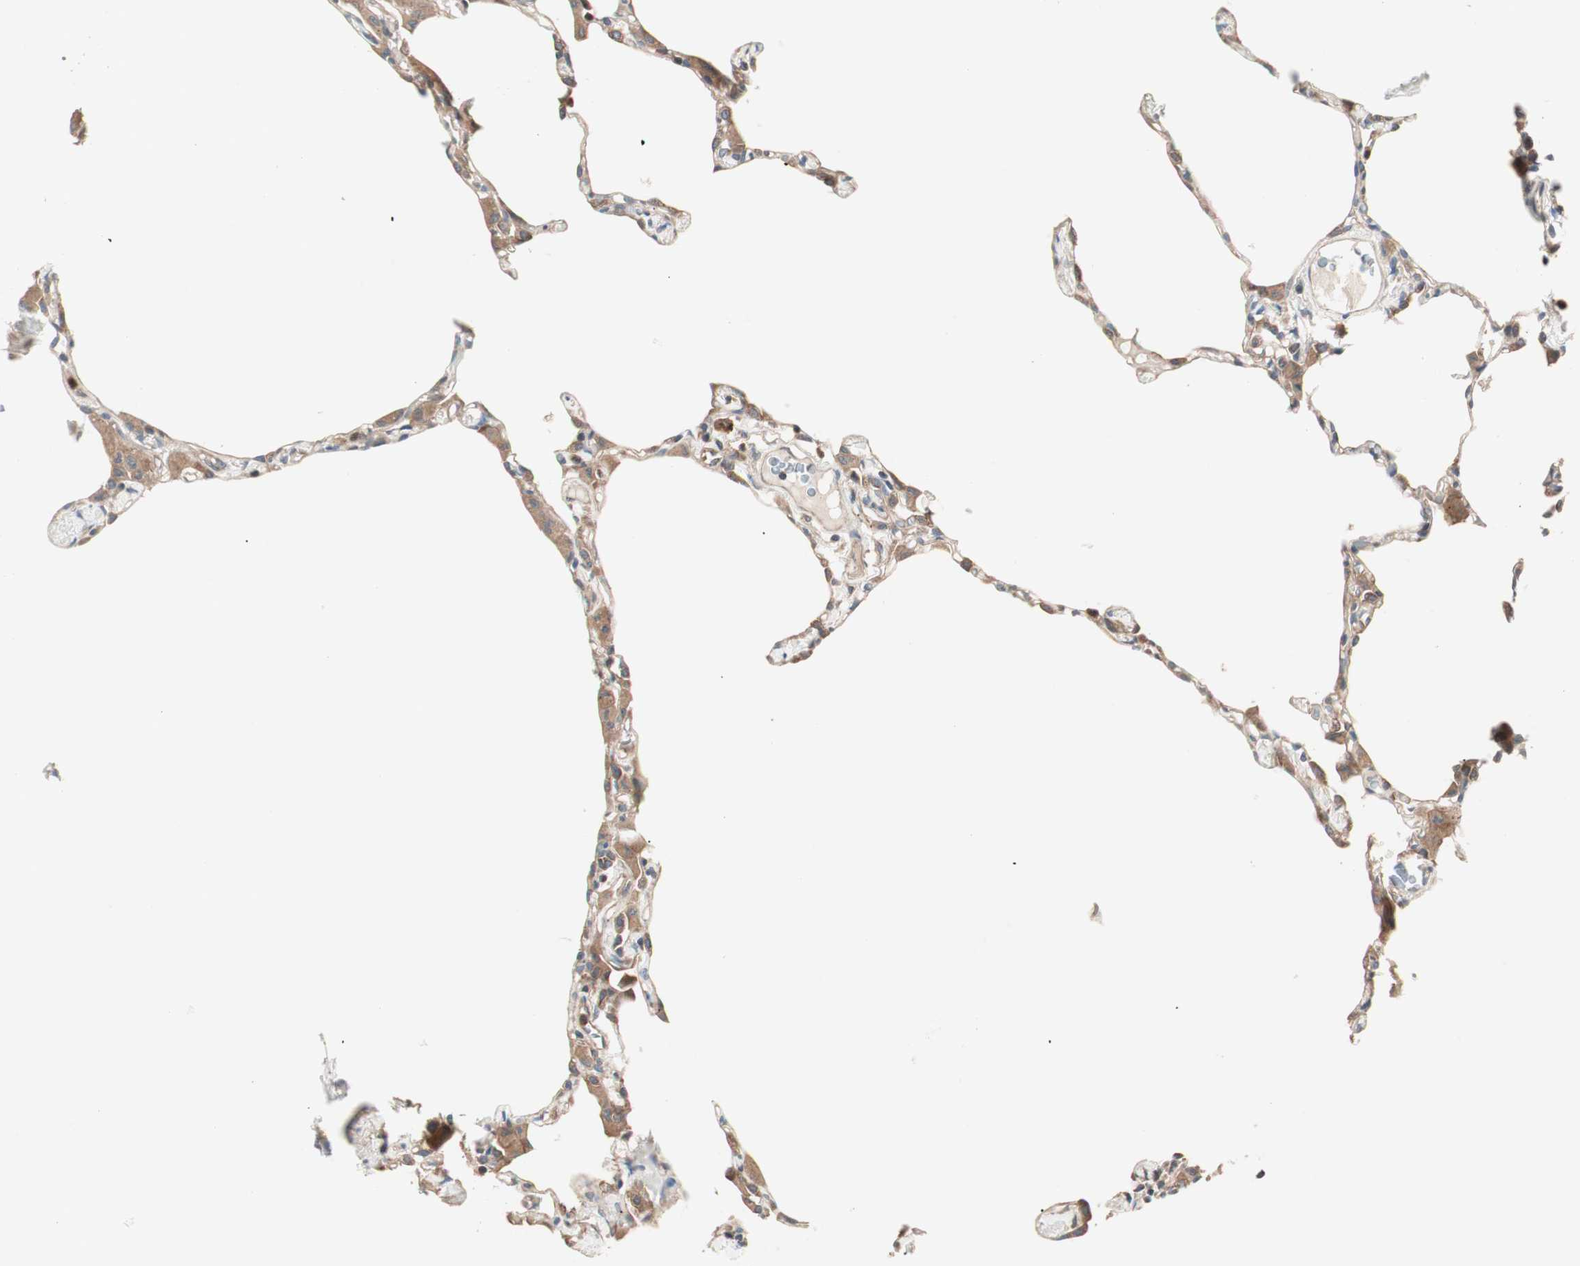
{"staining": {"intensity": "moderate", "quantity": ">75%", "location": "cytoplasmic/membranous"}, "tissue": "lung", "cell_type": "Alveolar cells", "image_type": "normal", "snomed": [{"axis": "morphology", "description": "Normal tissue, NOS"}, {"axis": "topography", "description": "Lung"}], "caption": "Alveolar cells exhibit medium levels of moderate cytoplasmic/membranous staining in about >75% of cells in benign lung. Nuclei are stained in blue.", "gene": "TSG101", "patient": {"sex": "female", "age": 49}}